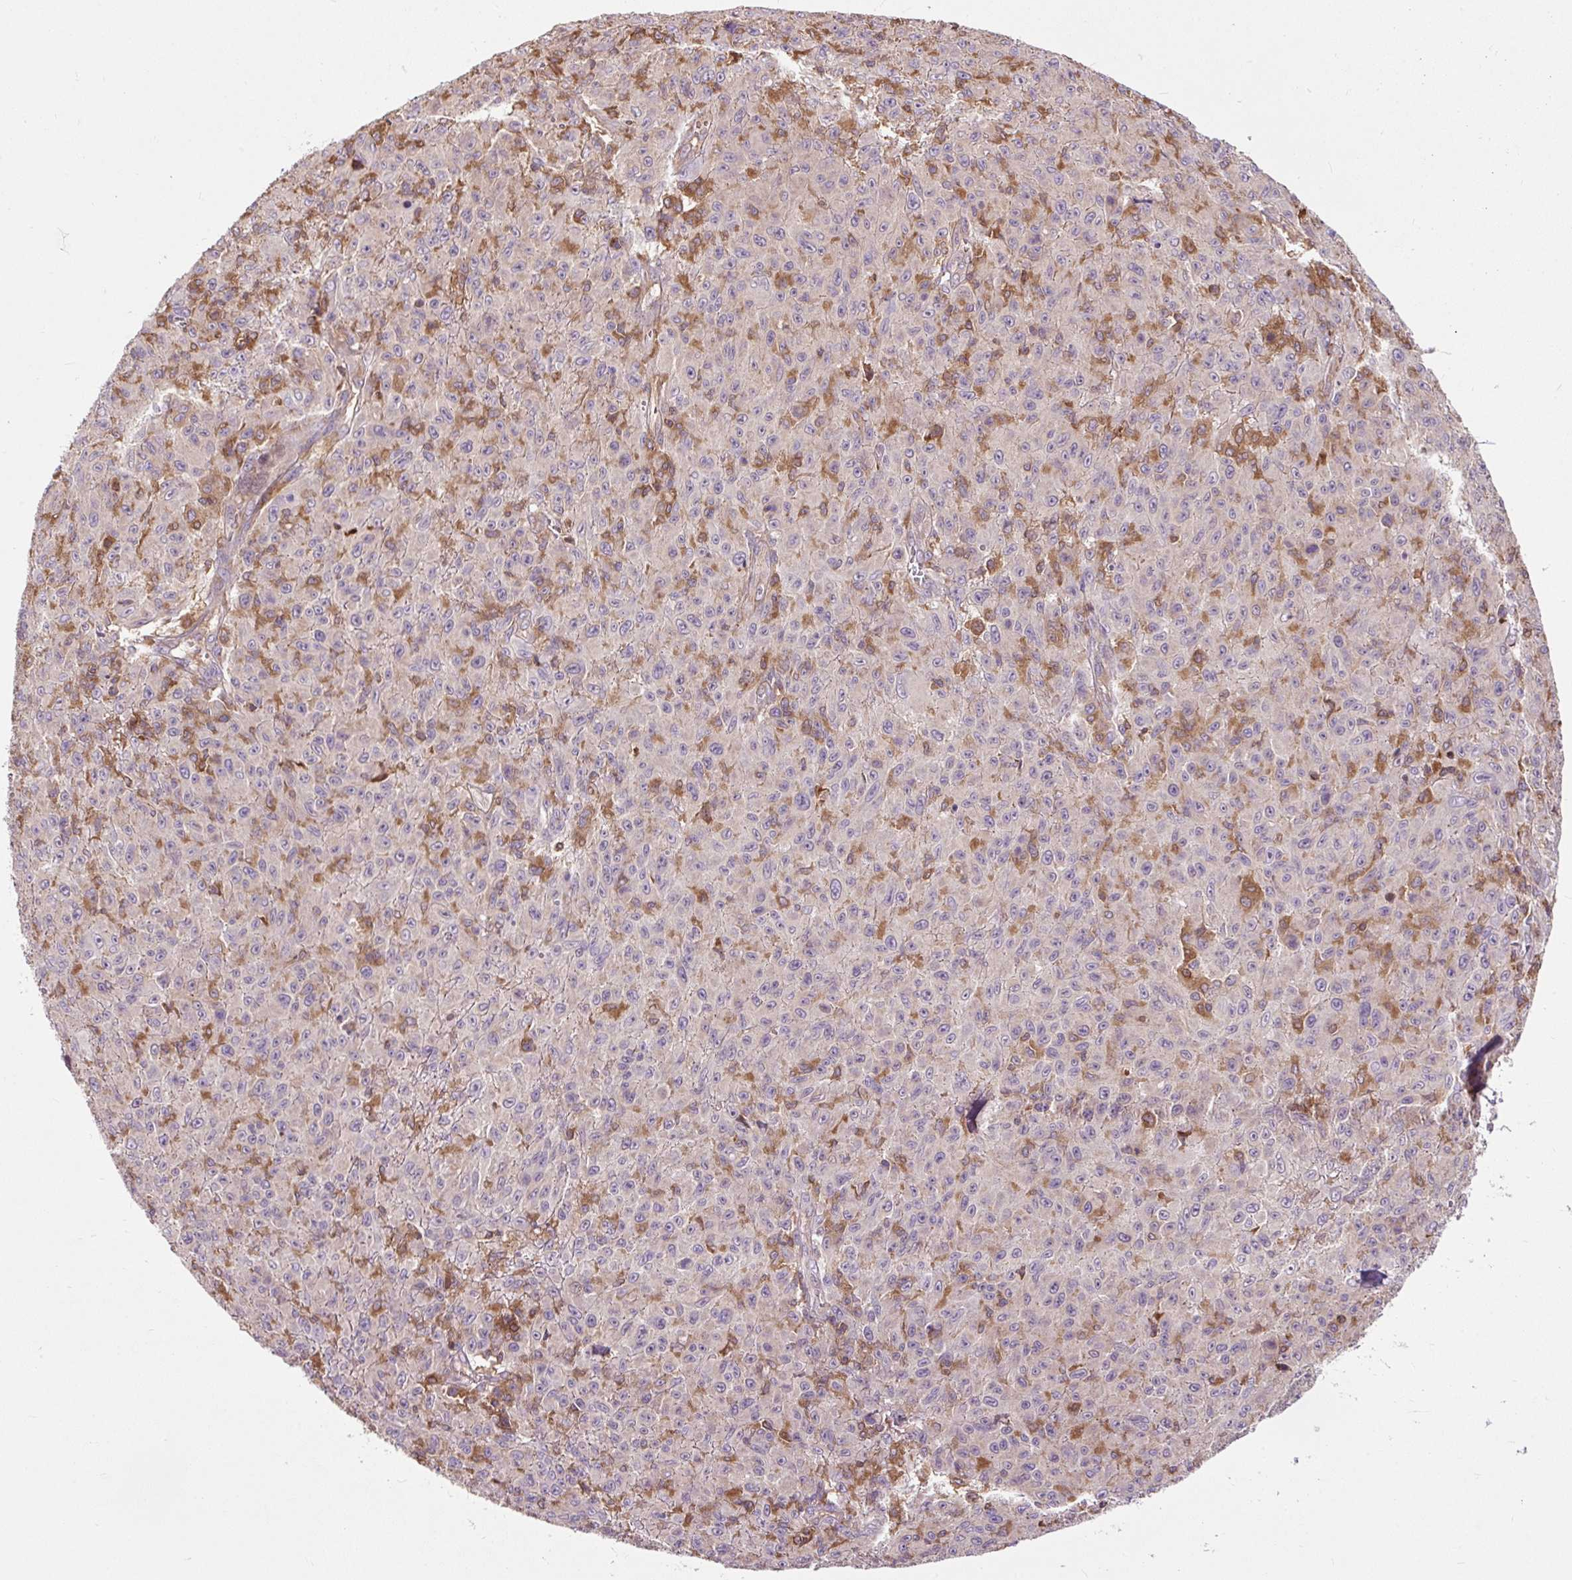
{"staining": {"intensity": "negative", "quantity": "none", "location": "none"}, "tissue": "melanoma", "cell_type": "Tumor cells", "image_type": "cancer", "snomed": [{"axis": "morphology", "description": "Malignant melanoma, NOS"}, {"axis": "topography", "description": "Skin"}], "caption": "The immunohistochemistry (IHC) photomicrograph has no significant staining in tumor cells of malignant melanoma tissue.", "gene": "CISD3", "patient": {"sex": "male", "age": 46}}